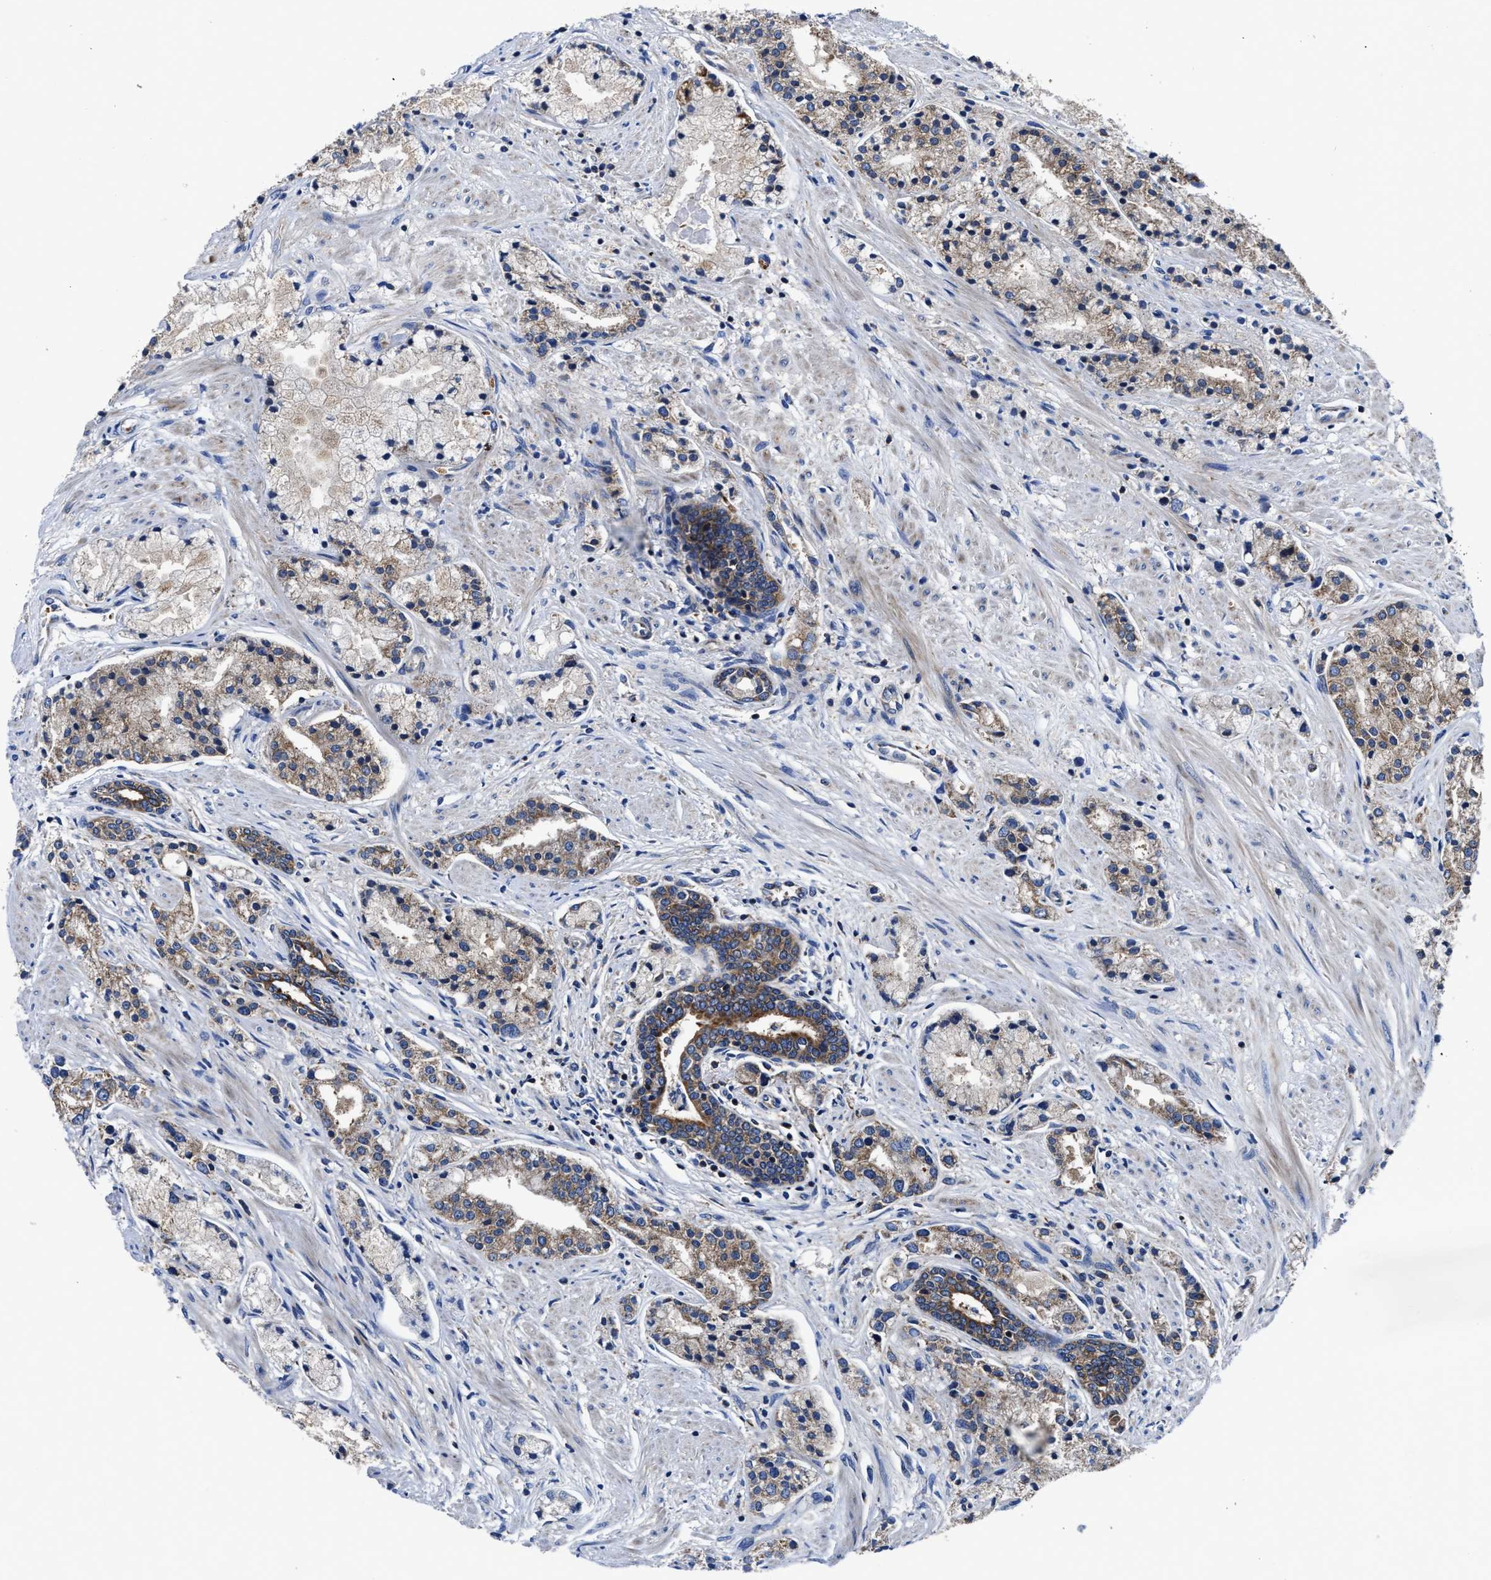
{"staining": {"intensity": "weak", "quantity": "25%-75%", "location": "cytoplasmic/membranous"}, "tissue": "prostate cancer", "cell_type": "Tumor cells", "image_type": "cancer", "snomed": [{"axis": "morphology", "description": "Adenocarcinoma, High grade"}, {"axis": "topography", "description": "Prostate"}], "caption": "Protein staining by IHC reveals weak cytoplasmic/membranous positivity in approximately 25%-75% of tumor cells in adenocarcinoma (high-grade) (prostate). (brown staining indicates protein expression, while blue staining denotes nuclei).", "gene": "PHLPP1", "patient": {"sex": "male", "age": 50}}